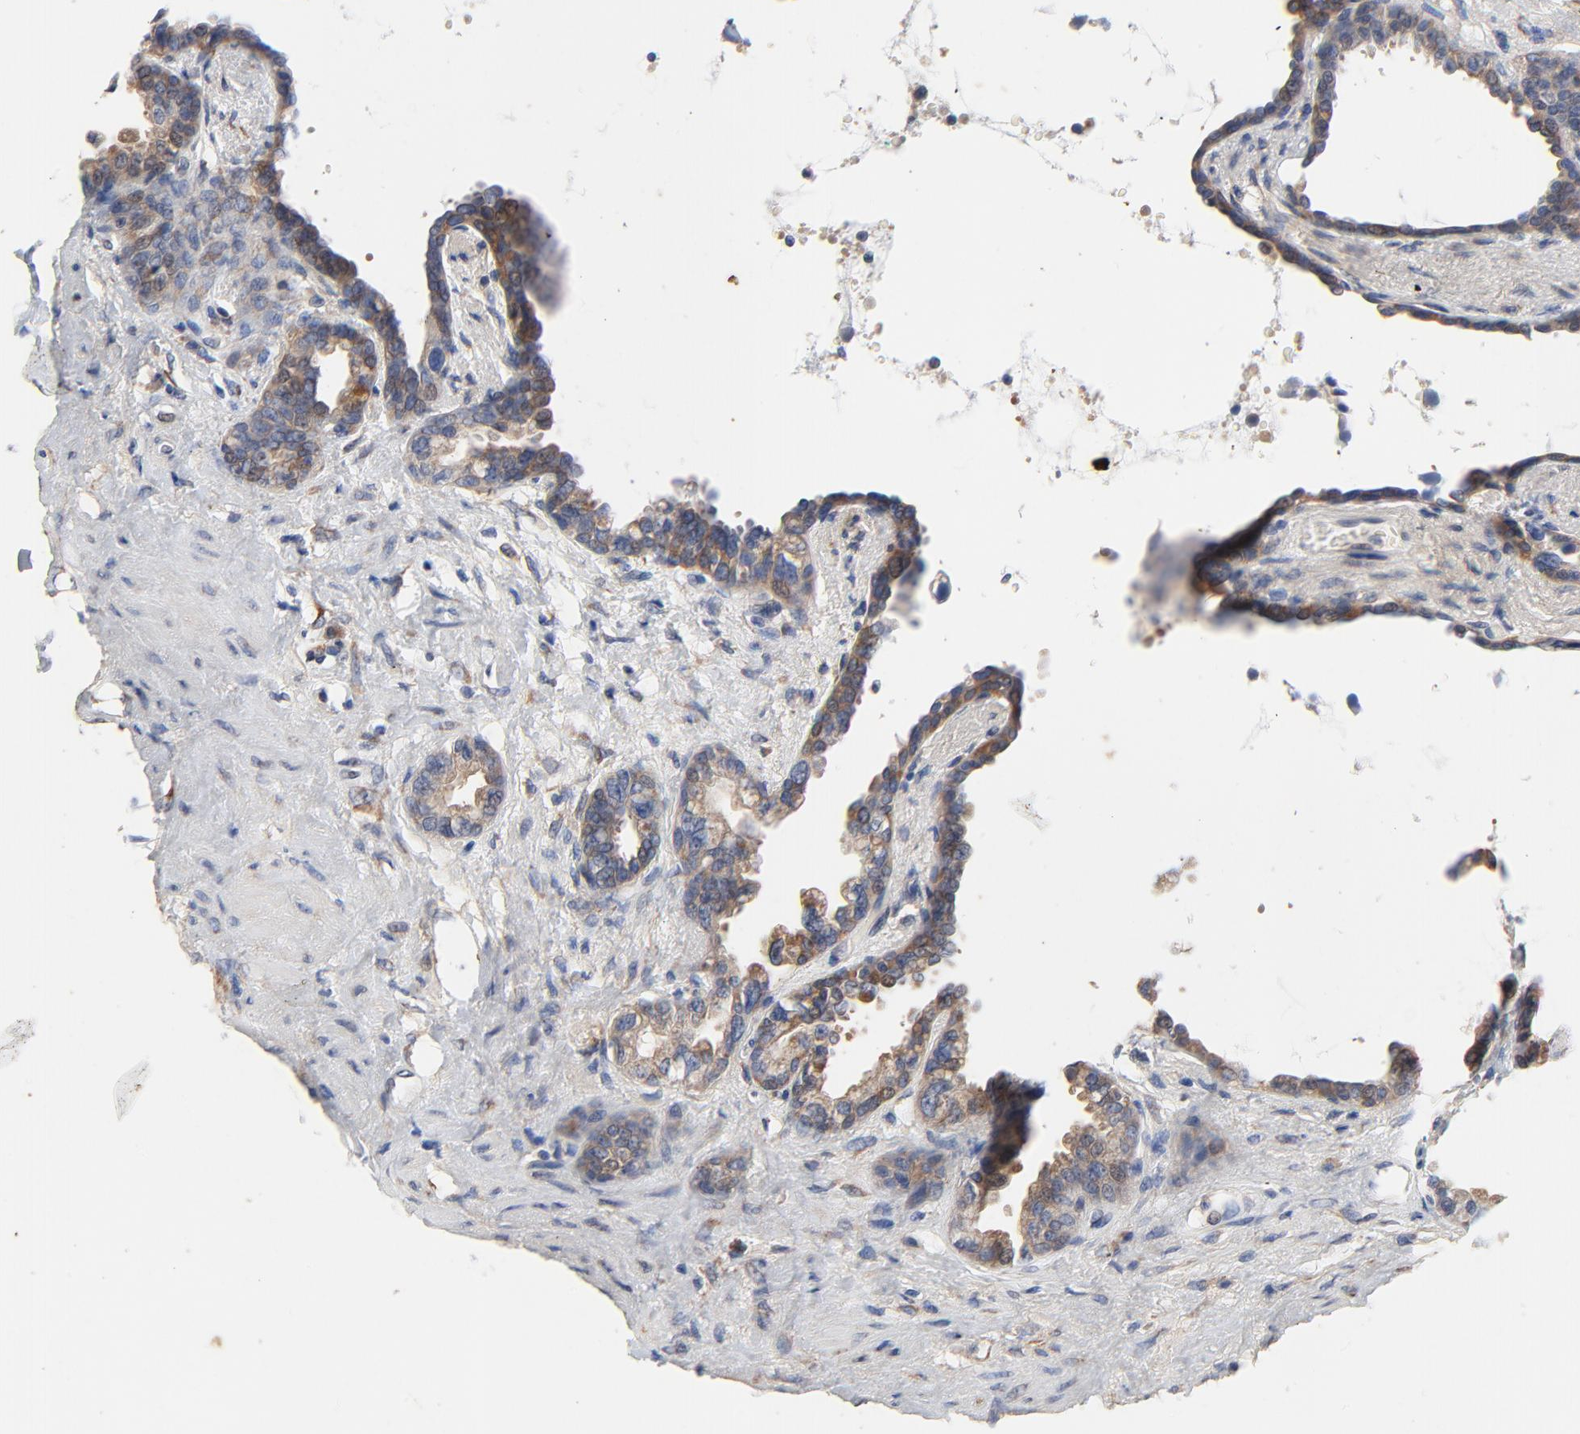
{"staining": {"intensity": "moderate", "quantity": "25%-75%", "location": "cytoplasmic/membranous"}, "tissue": "seminal vesicle", "cell_type": "Glandular cells", "image_type": "normal", "snomed": [{"axis": "morphology", "description": "Normal tissue, NOS"}, {"axis": "topography", "description": "Seminal veicle"}], "caption": "A high-resolution micrograph shows IHC staining of benign seminal vesicle, which shows moderate cytoplasmic/membranous staining in approximately 25%-75% of glandular cells. (IHC, brightfield microscopy, high magnification).", "gene": "VAV2", "patient": {"sex": "male", "age": 61}}